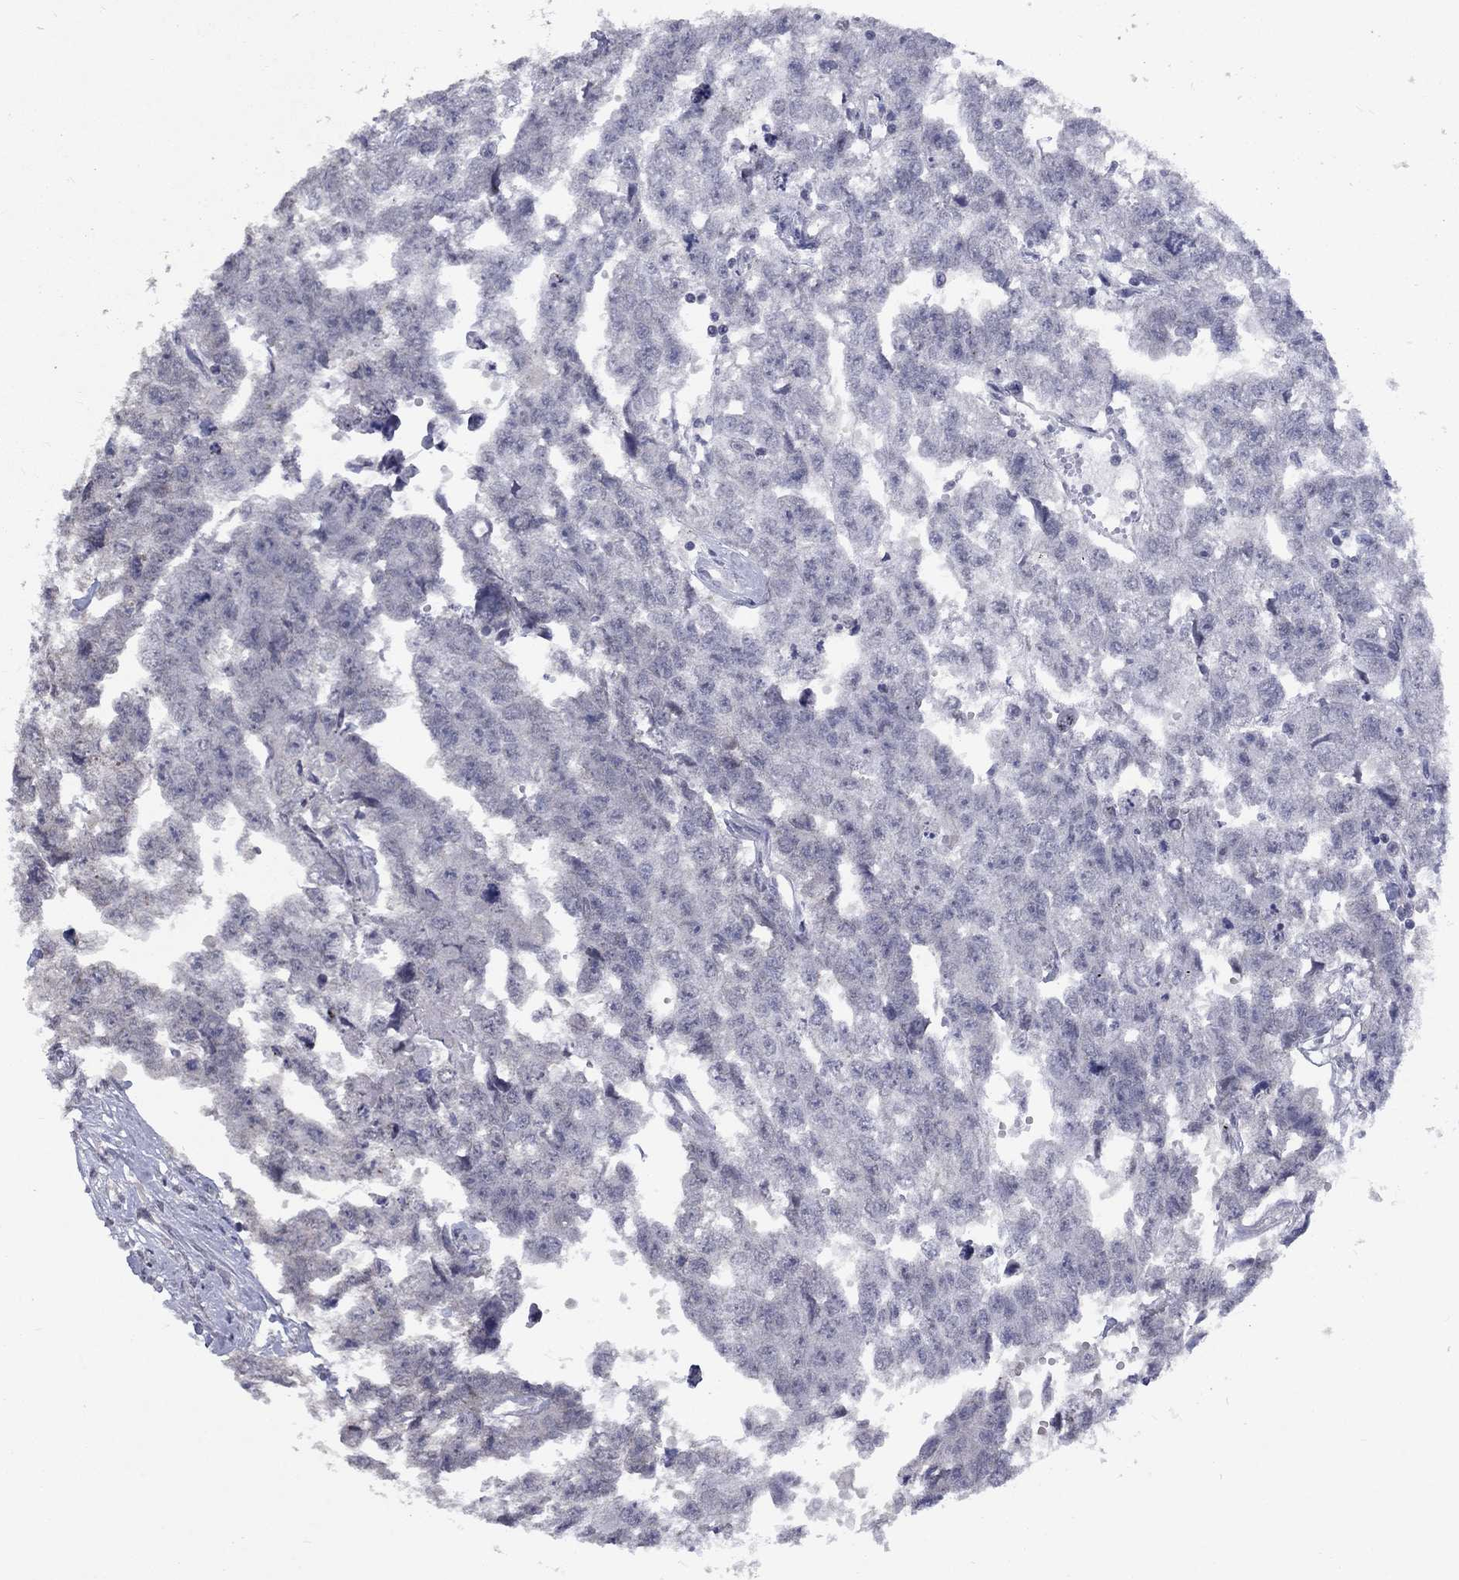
{"staining": {"intensity": "negative", "quantity": "none", "location": "none"}, "tissue": "testis cancer", "cell_type": "Tumor cells", "image_type": "cancer", "snomed": [{"axis": "morphology", "description": "Carcinoma, Embryonal, NOS"}, {"axis": "morphology", "description": "Teratoma, malignant, NOS"}, {"axis": "topography", "description": "Testis"}], "caption": "The histopathology image demonstrates no significant staining in tumor cells of testis embryonal carcinoma.", "gene": "SPATA33", "patient": {"sex": "male", "age": 44}}